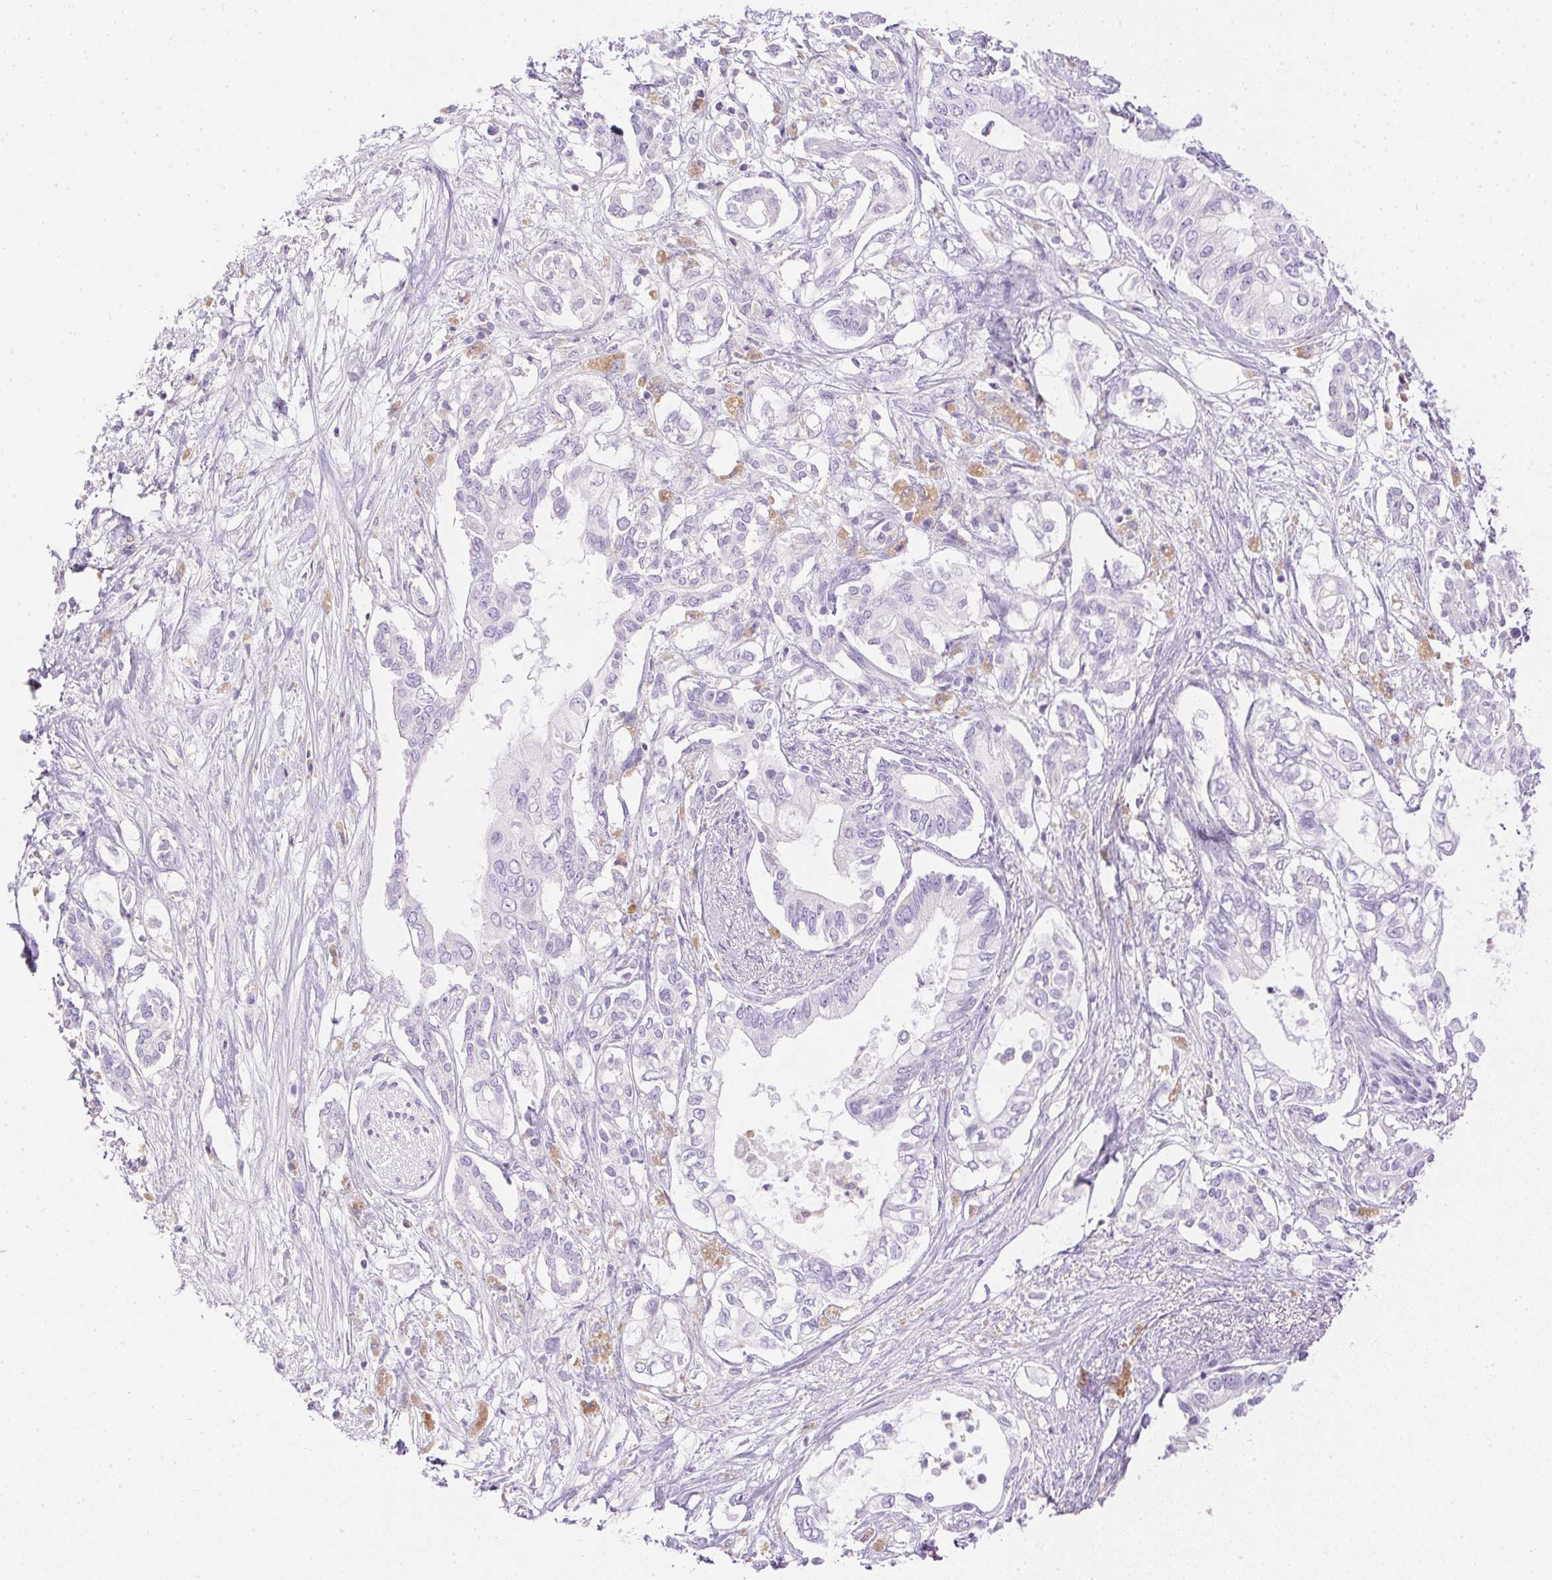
{"staining": {"intensity": "negative", "quantity": "none", "location": "none"}, "tissue": "pancreatic cancer", "cell_type": "Tumor cells", "image_type": "cancer", "snomed": [{"axis": "morphology", "description": "Adenocarcinoma, NOS"}, {"axis": "topography", "description": "Pancreas"}], "caption": "DAB immunohistochemical staining of human pancreatic adenocarcinoma reveals no significant positivity in tumor cells.", "gene": "ATP6V1G3", "patient": {"sex": "female", "age": 63}}